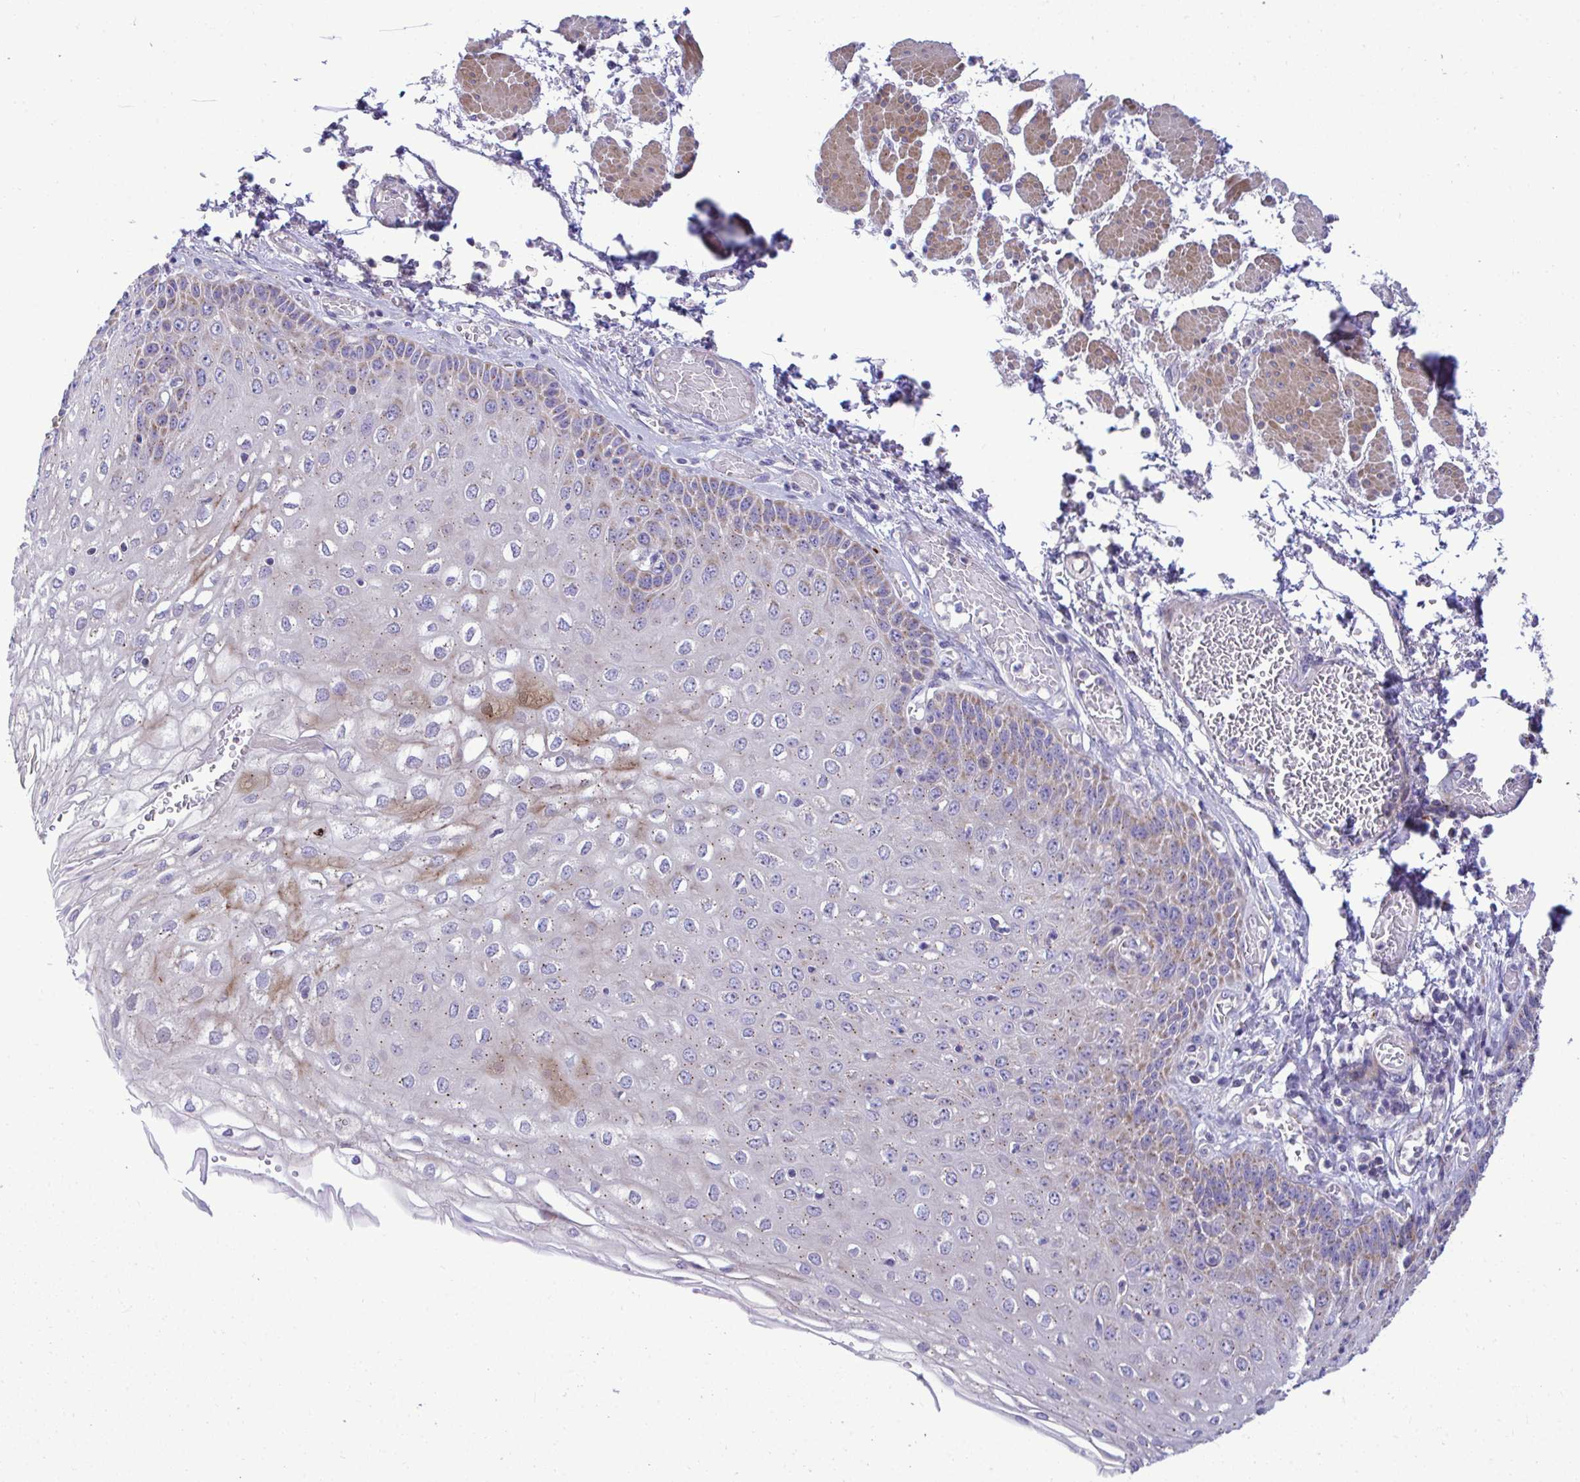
{"staining": {"intensity": "moderate", "quantity": "25%-75%", "location": "cytoplasmic/membranous"}, "tissue": "esophagus", "cell_type": "Squamous epithelial cells", "image_type": "normal", "snomed": [{"axis": "morphology", "description": "Normal tissue, NOS"}, {"axis": "morphology", "description": "Adenocarcinoma, NOS"}, {"axis": "topography", "description": "Esophagus"}], "caption": "Human esophagus stained with a brown dye shows moderate cytoplasmic/membranous positive staining in approximately 25%-75% of squamous epithelial cells.", "gene": "MRPS16", "patient": {"sex": "male", "age": 81}}